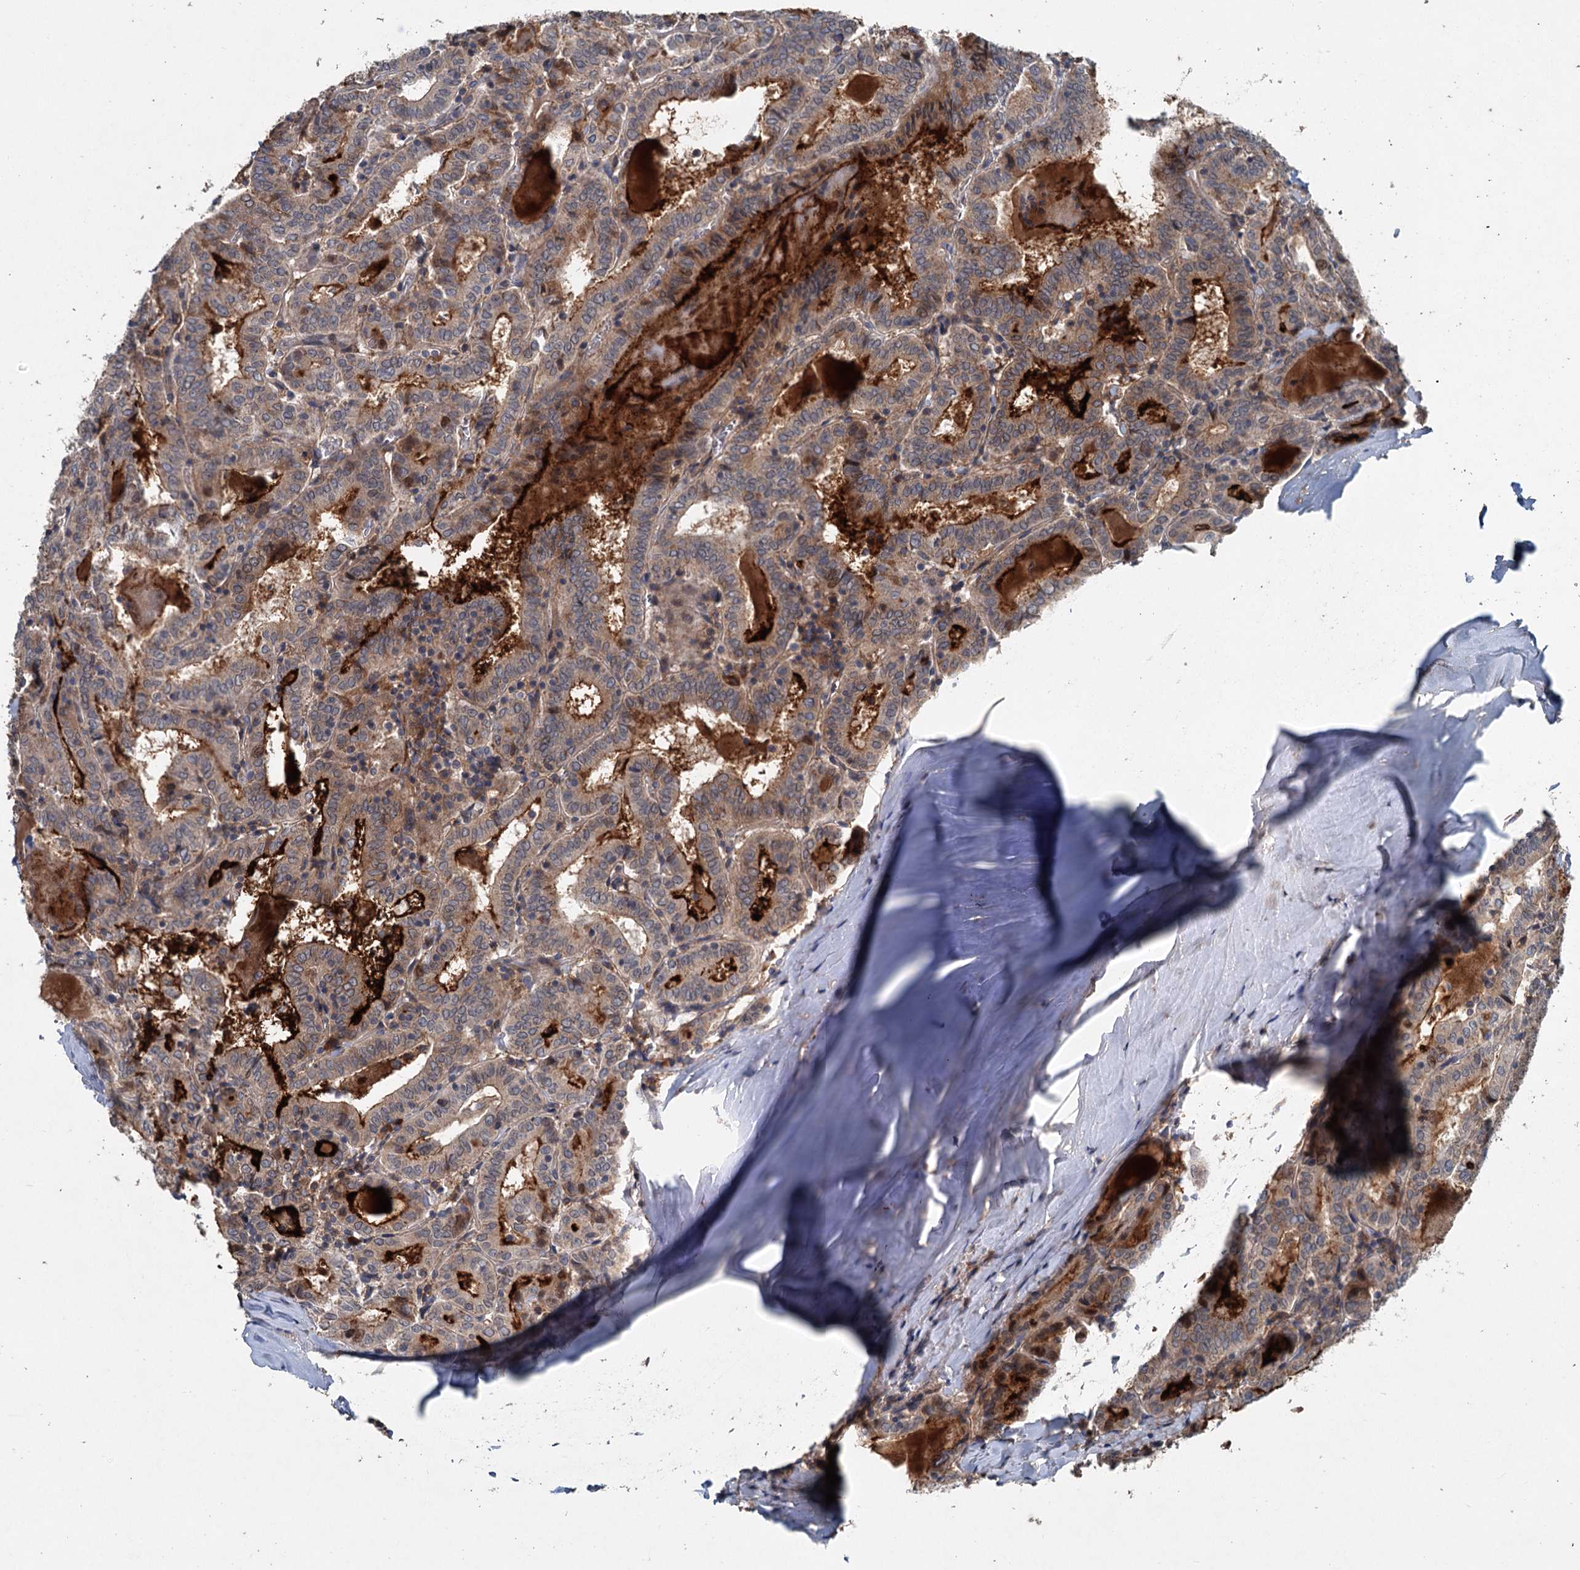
{"staining": {"intensity": "moderate", "quantity": "25%-75%", "location": "cytoplasmic/membranous"}, "tissue": "thyroid cancer", "cell_type": "Tumor cells", "image_type": "cancer", "snomed": [{"axis": "morphology", "description": "Papillary adenocarcinoma, NOS"}, {"axis": "topography", "description": "Thyroid gland"}], "caption": "Tumor cells display medium levels of moderate cytoplasmic/membranous expression in approximately 25%-75% of cells in thyroid cancer (papillary adenocarcinoma).", "gene": "TAPBPL", "patient": {"sex": "female", "age": 72}}